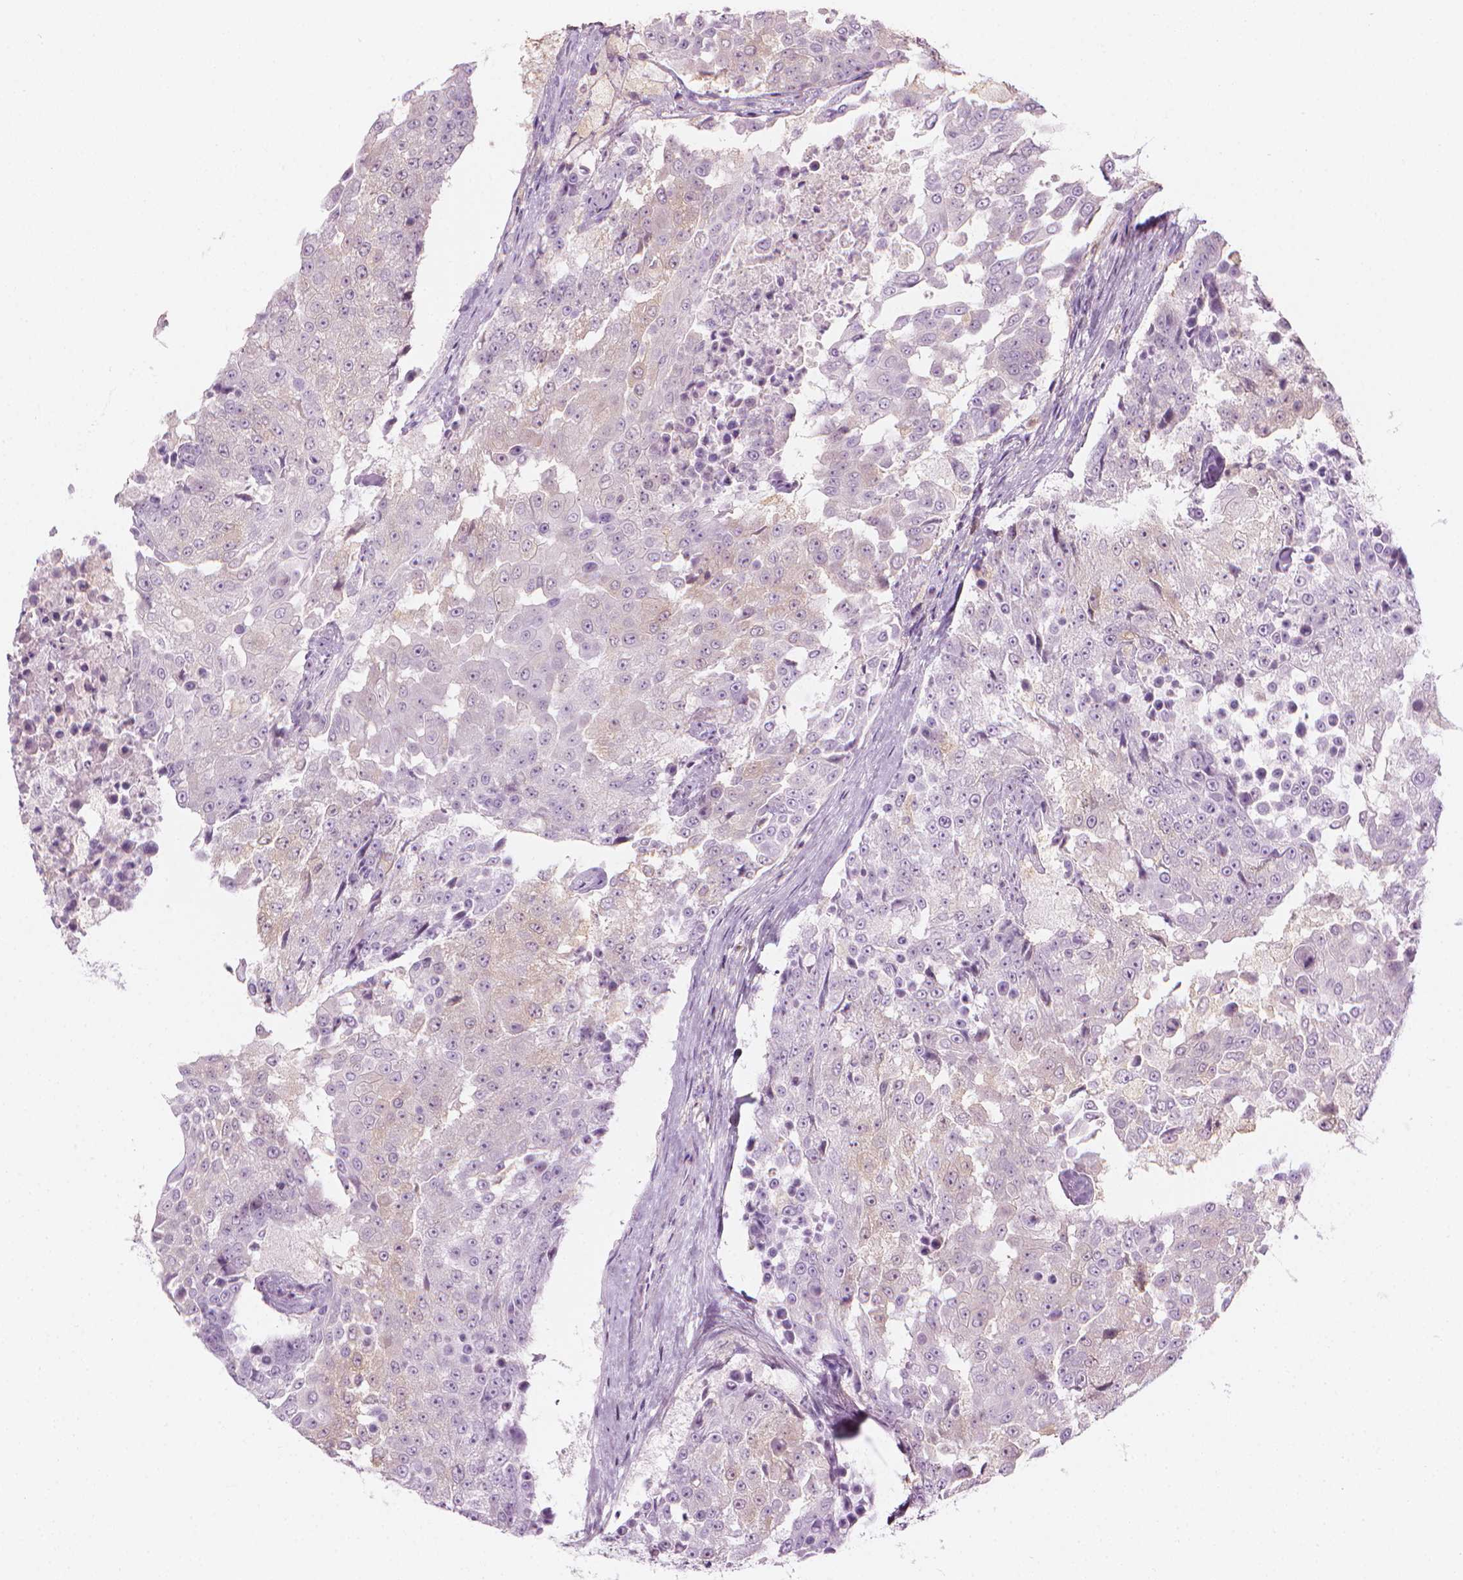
{"staining": {"intensity": "negative", "quantity": "none", "location": "none"}, "tissue": "urothelial cancer", "cell_type": "Tumor cells", "image_type": "cancer", "snomed": [{"axis": "morphology", "description": "Urothelial carcinoma, High grade"}, {"axis": "topography", "description": "Urinary bladder"}], "caption": "High power microscopy image of an immunohistochemistry (IHC) photomicrograph of high-grade urothelial carcinoma, revealing no significant expression in tumor cells.", "gene": "SHMT1", "patient": {"sex": "female", "age": 63}}